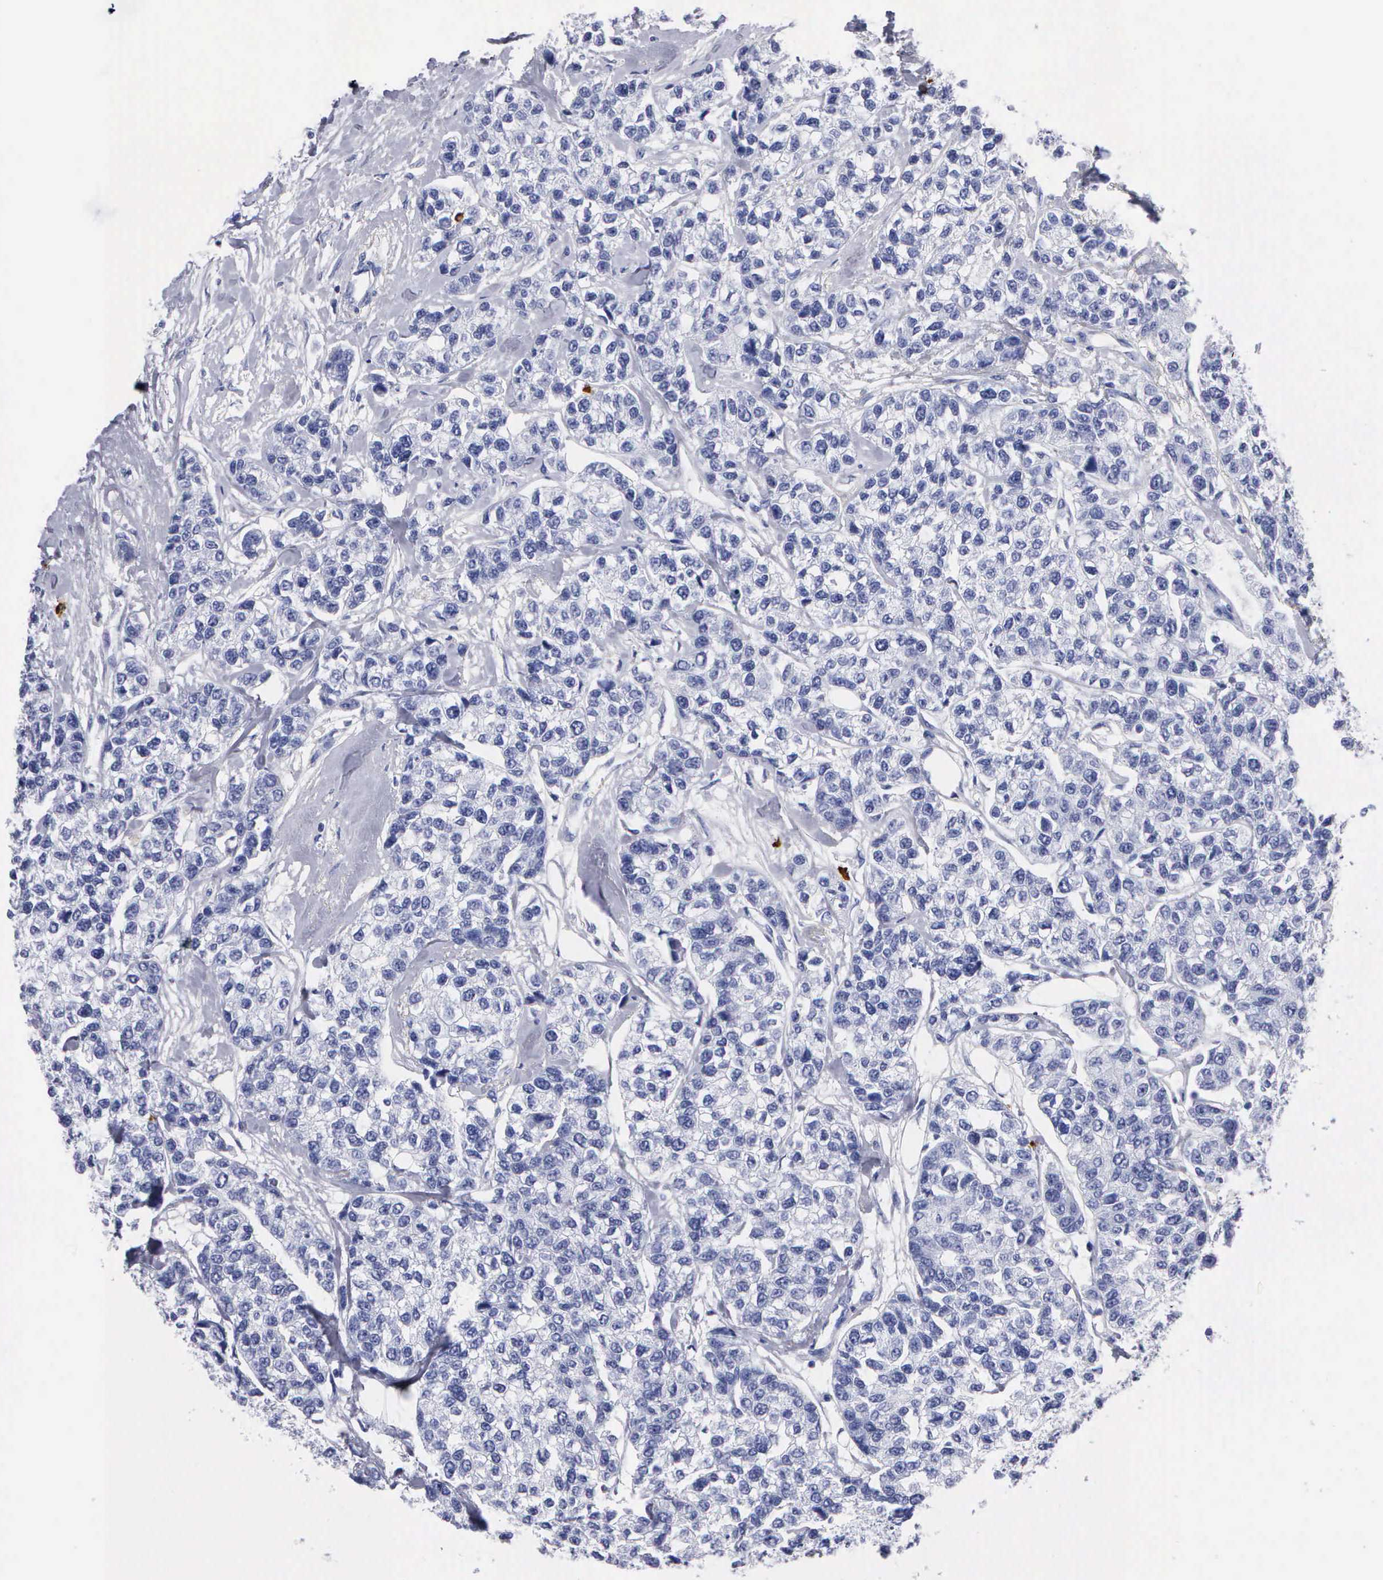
{"staining": {"intensity": "negative", "quantity": "none", "location": "none"}, "tissue": "breast cancer", "cell_type": "Tumor cells", "image_type": "cancer", "snomed": [{"axis": "morphology", "description": "Duct carcinoma"}, {"axis": "topography", "description": "Breast"}], "caption": "An image of breast invasive ductal carcinoma stained for a protein demonstrates no brown staining in tumor cells.", "gene": "CTSG", "patient": {"sex": "female", "age": 51}}